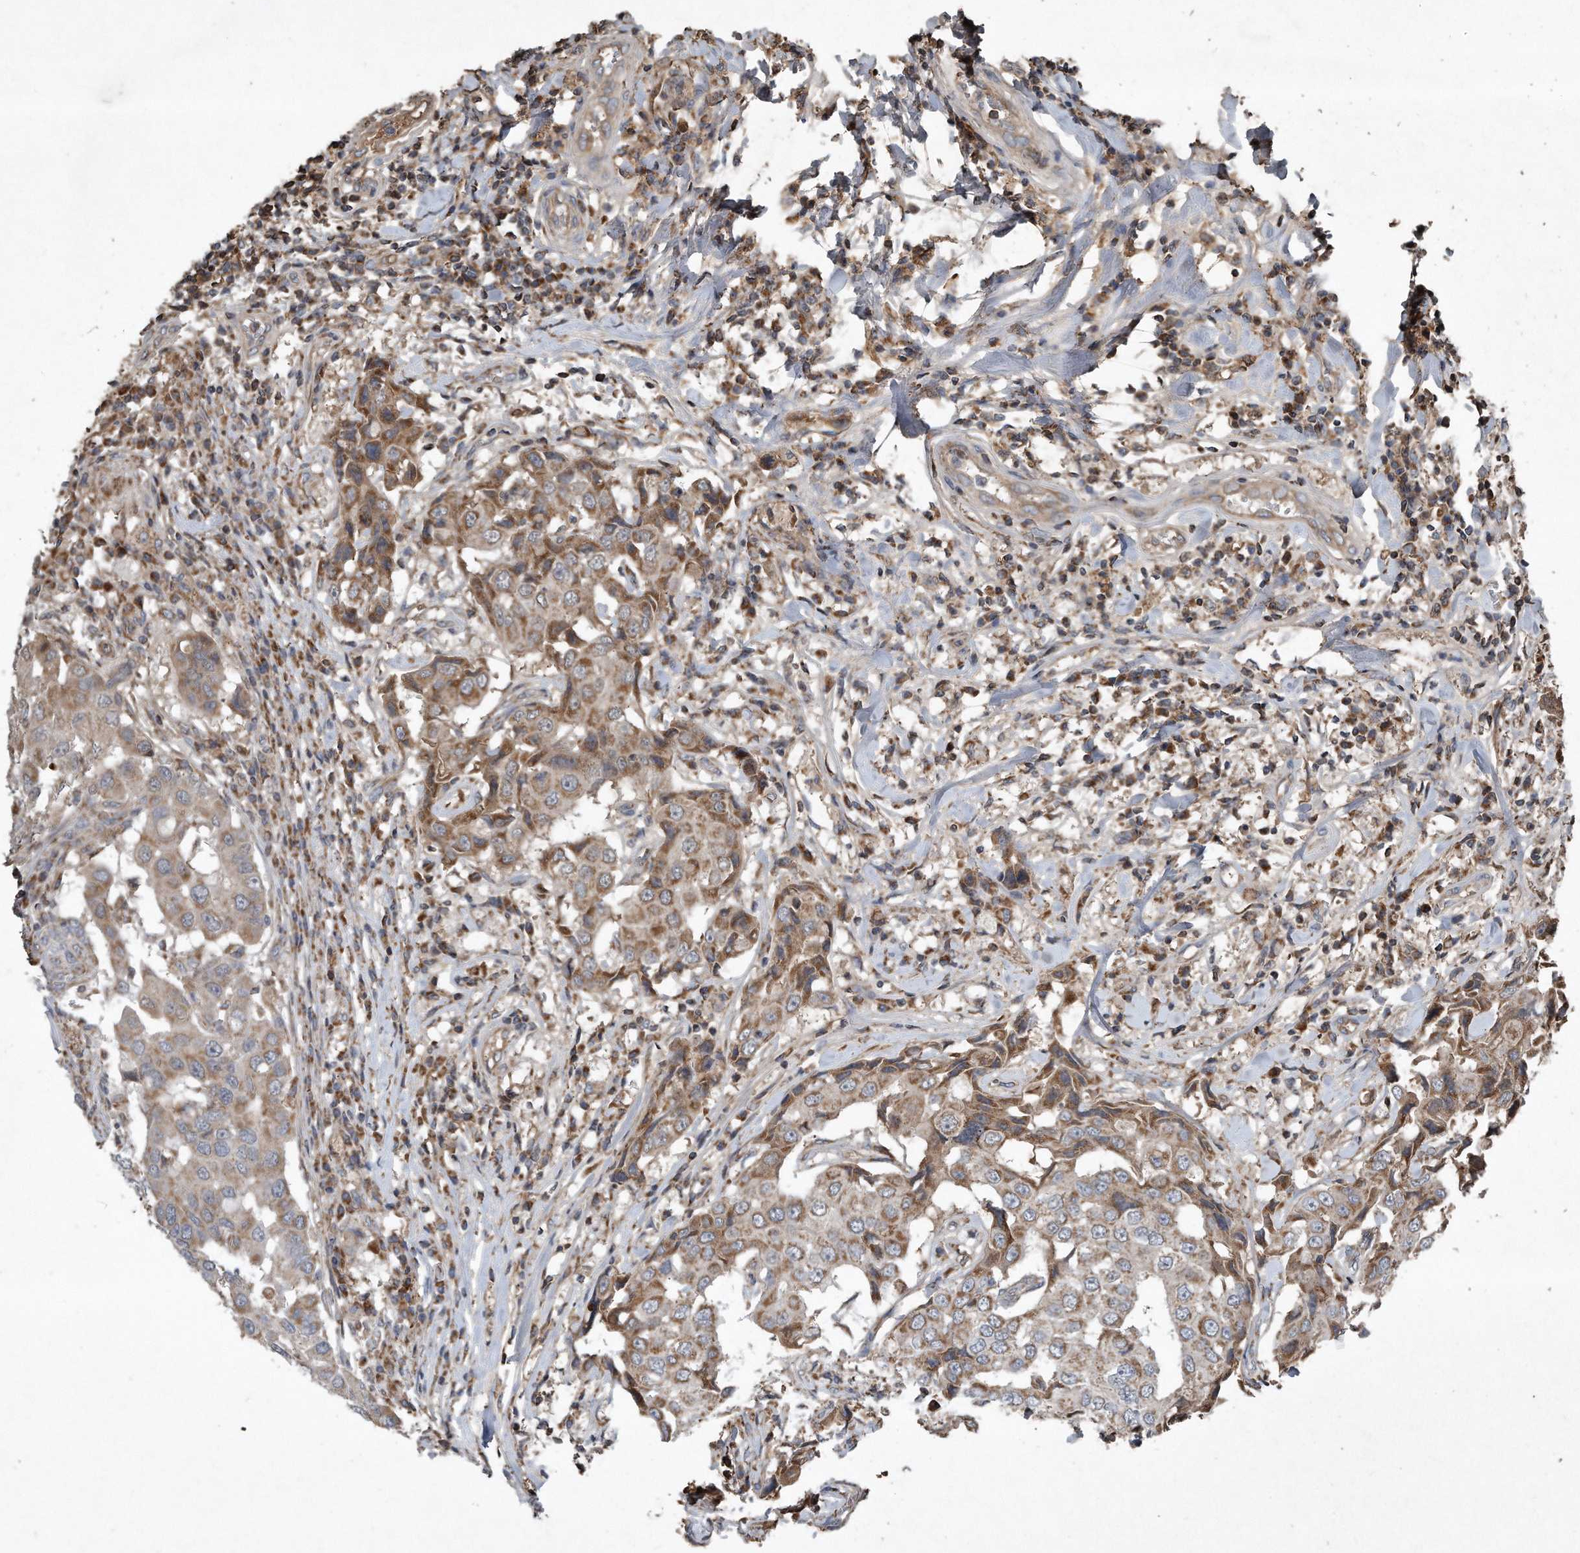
{"staining": {"intensity": "moderate", "quantity": ">75%", "location": "cytoplasmic/membranous"}, "tissue": "breast cancer", "cell_type": "Tumor cells", "image_type": "cancer", "snomed": [{"axis": "morphology", "description": "Duct carcinoma"}, {"axis": "topography", "description": "Breast"}], "caption": "Breast cancer (intraductal carcinoma) was stained to show a protein in brown. There is medium levels of moderate cytoplasmic/membranous positivity in approximately >75% of tumor cells.", "gene": "SDHA", "patient": {"sex": "female", "age": 27}}